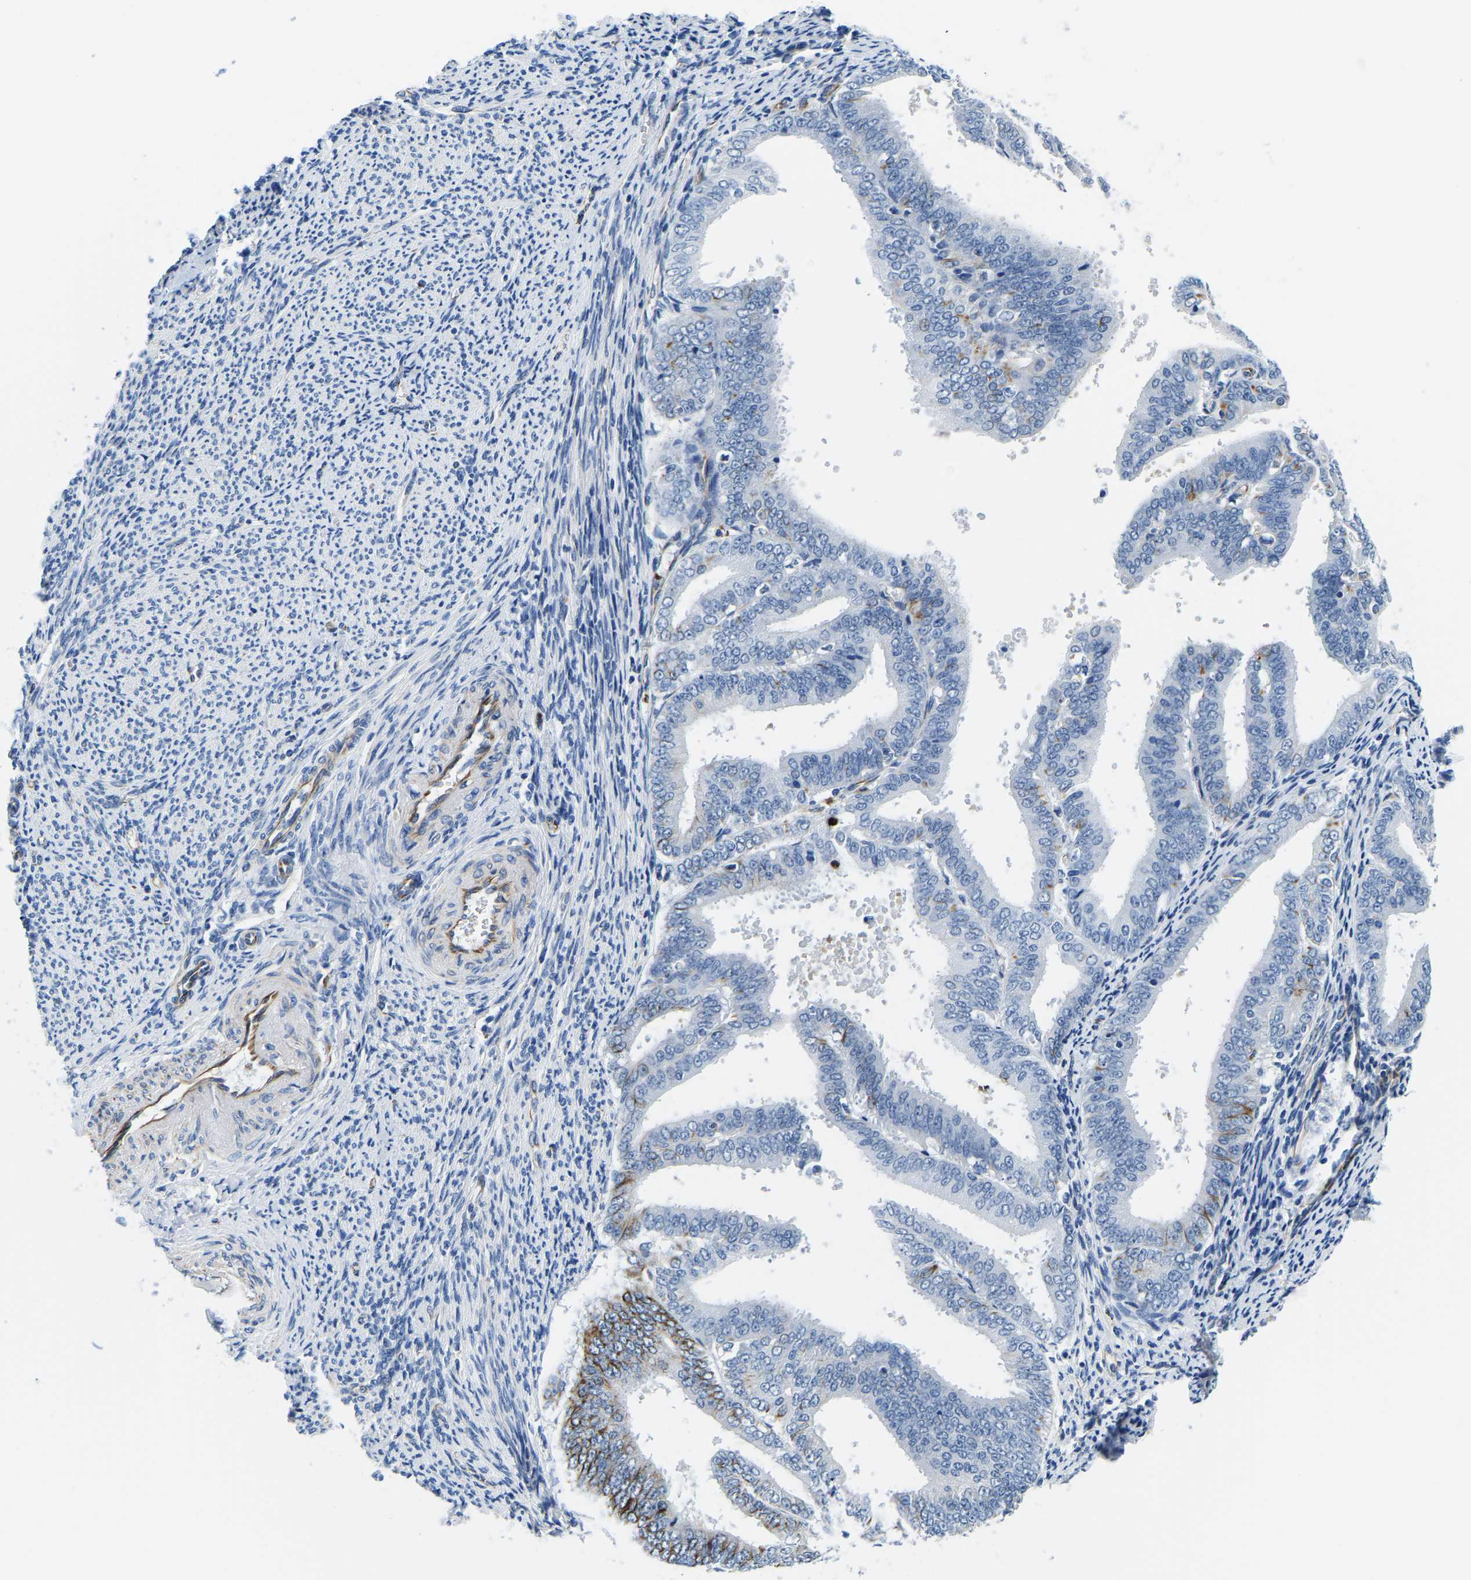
{"staining": {"intensity": "moderate", "quantity": "<25%", "location": "cytoplasmic/membranous"}, "tissue": "endometrial cancer", "cell_type": "Tumor cells", "image_type": "cancer", "snomed": [{"axis": "morphology", "description": "Adenocarcinoma, NOS"}, {"axis": "topography", "description": "Endometrium"}], "caption": "Adenocarcinoma (endometrial) tissue exhibits moderate cytoplasmic/membranous expression in about <25% of tumor cells (IHC, brightfield microscopy, high magnification).", "gene": "MS4A3", "patient": {"sex": "female", "age": 63}}